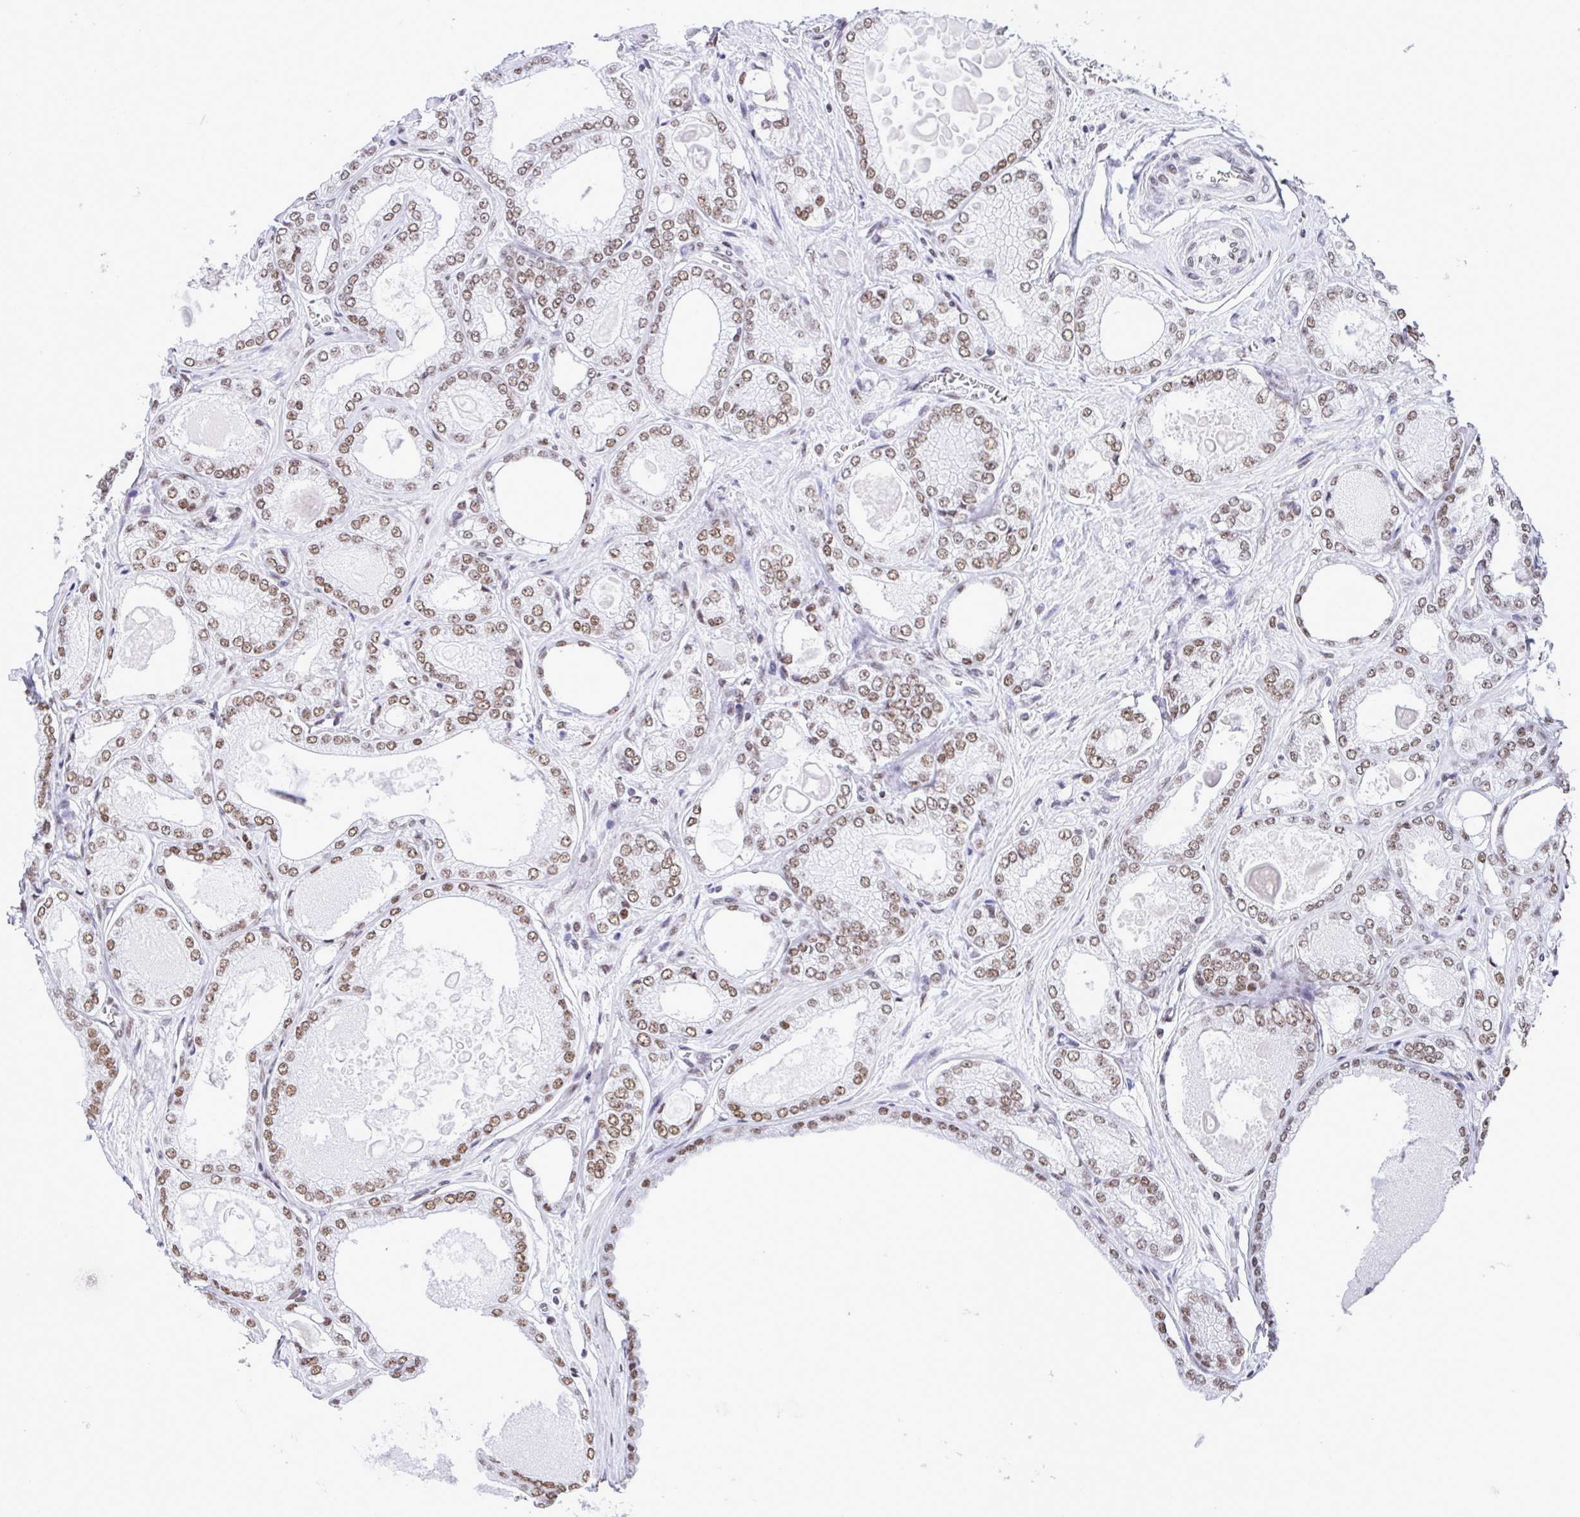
{"staining": {"intensity": "moderate", "quantity": ">75%", "location": "nuclear"}, "tissue": "prostate cancer", "cell_type": "Tumor cells", "image_type": "cancer", "snomed": [{"axis": "morphology", "description": "Adenocarcinoma, High grade"}, {"axis": "topography", "description": "Prostate"}], "caption": "IHC staining of high-grade adenocarcinoma (prostate), which reveals medium levels of moderate nuclear staining in about >75% of tumor cells indicating moderate nuclear protein positivity. The staining was performed using DAB (brown) for protein detection and nuclei were counterstained in hematoxylin (blue).", "gene": "DDX52", "patient": {"sex": "male", "age": 68}}